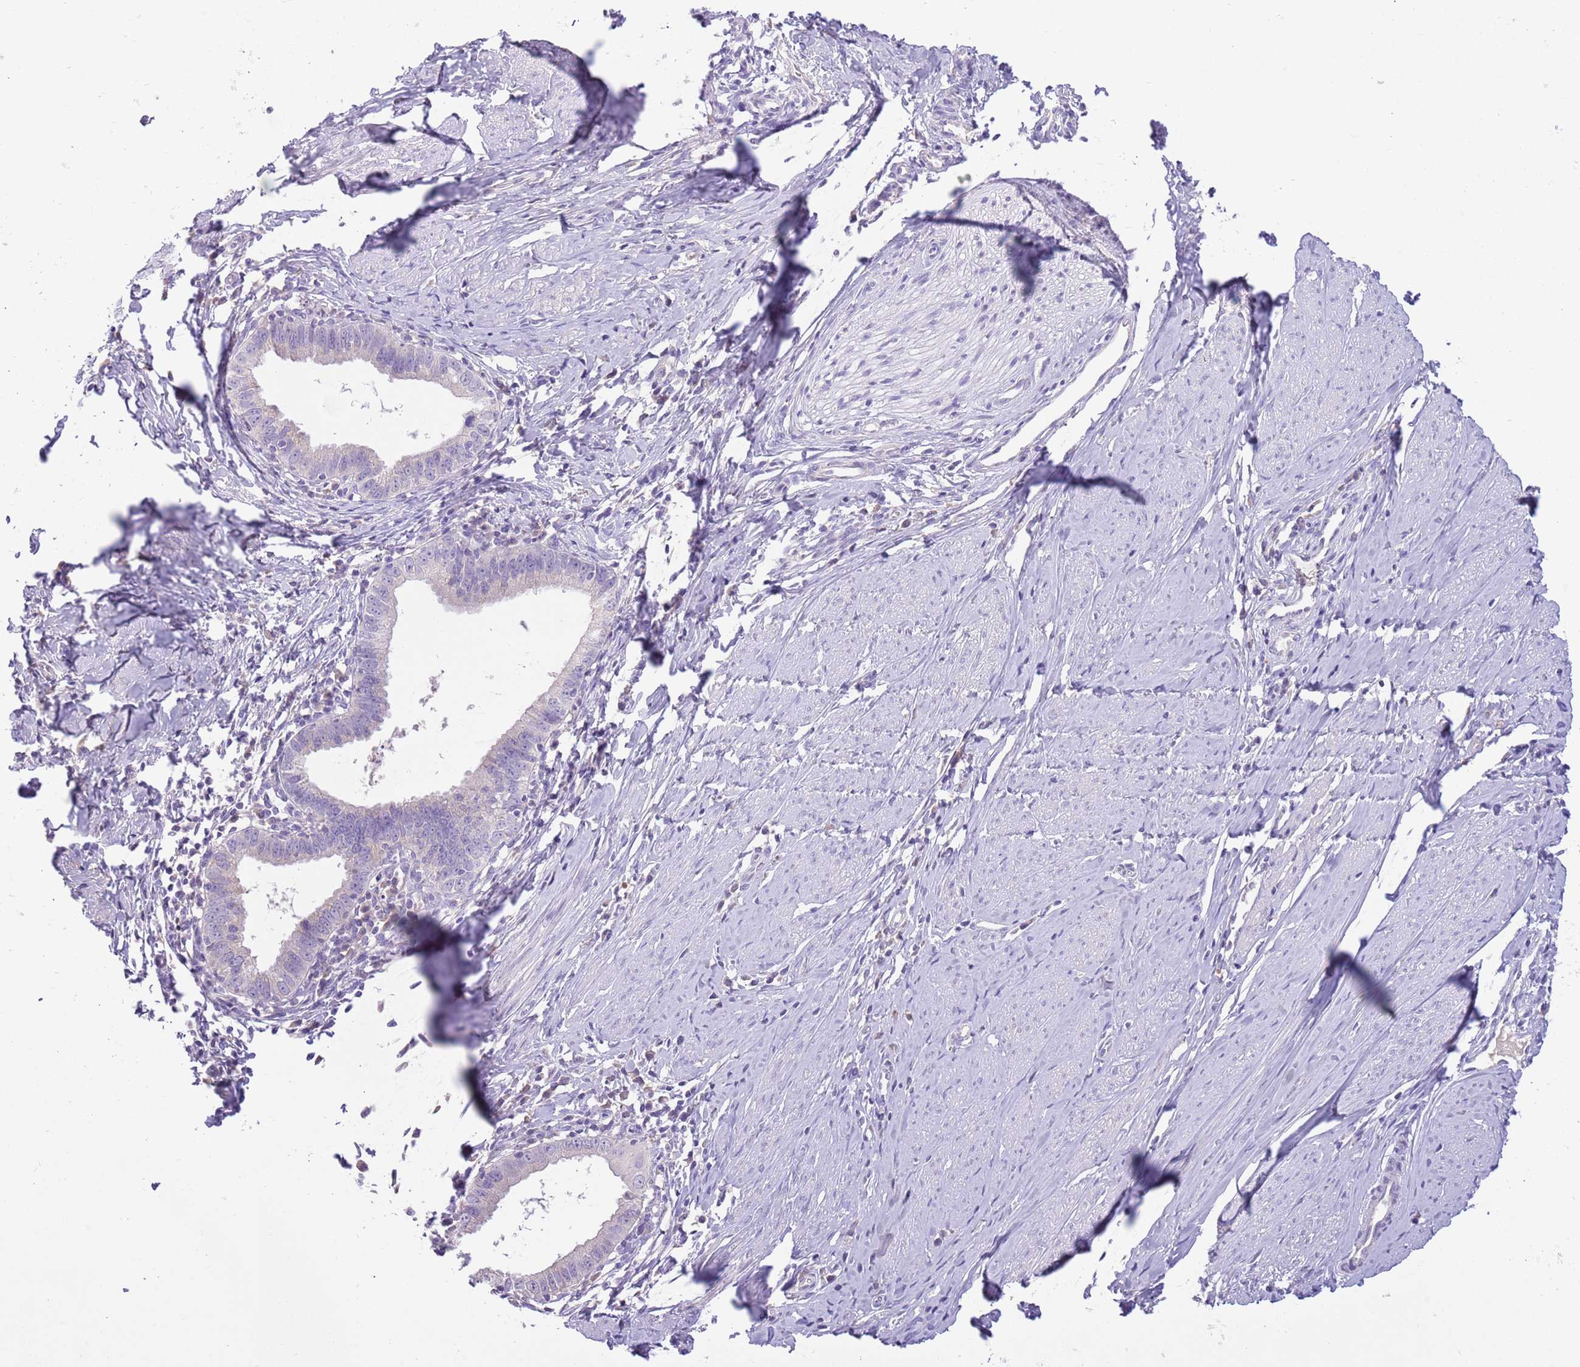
{"staining": {"intensity": "negative", "quantity": "none", "location": "none"}, "tissue": "cervical cancer", "cell_type": "Tumor cells", "image_type": "cancer", "snomed": [{"axis": "morphology", "description": "Adenocarcinoma, NOS"}, {"axis": "topography", "description": "Cervix"}], "caption": "The photomicrograph demonstrates no significant expression in tumor cells of cervical adenocarcinoma.", "gene": "SFTPA1", "patient": {"sex": "female", "age": 36}}